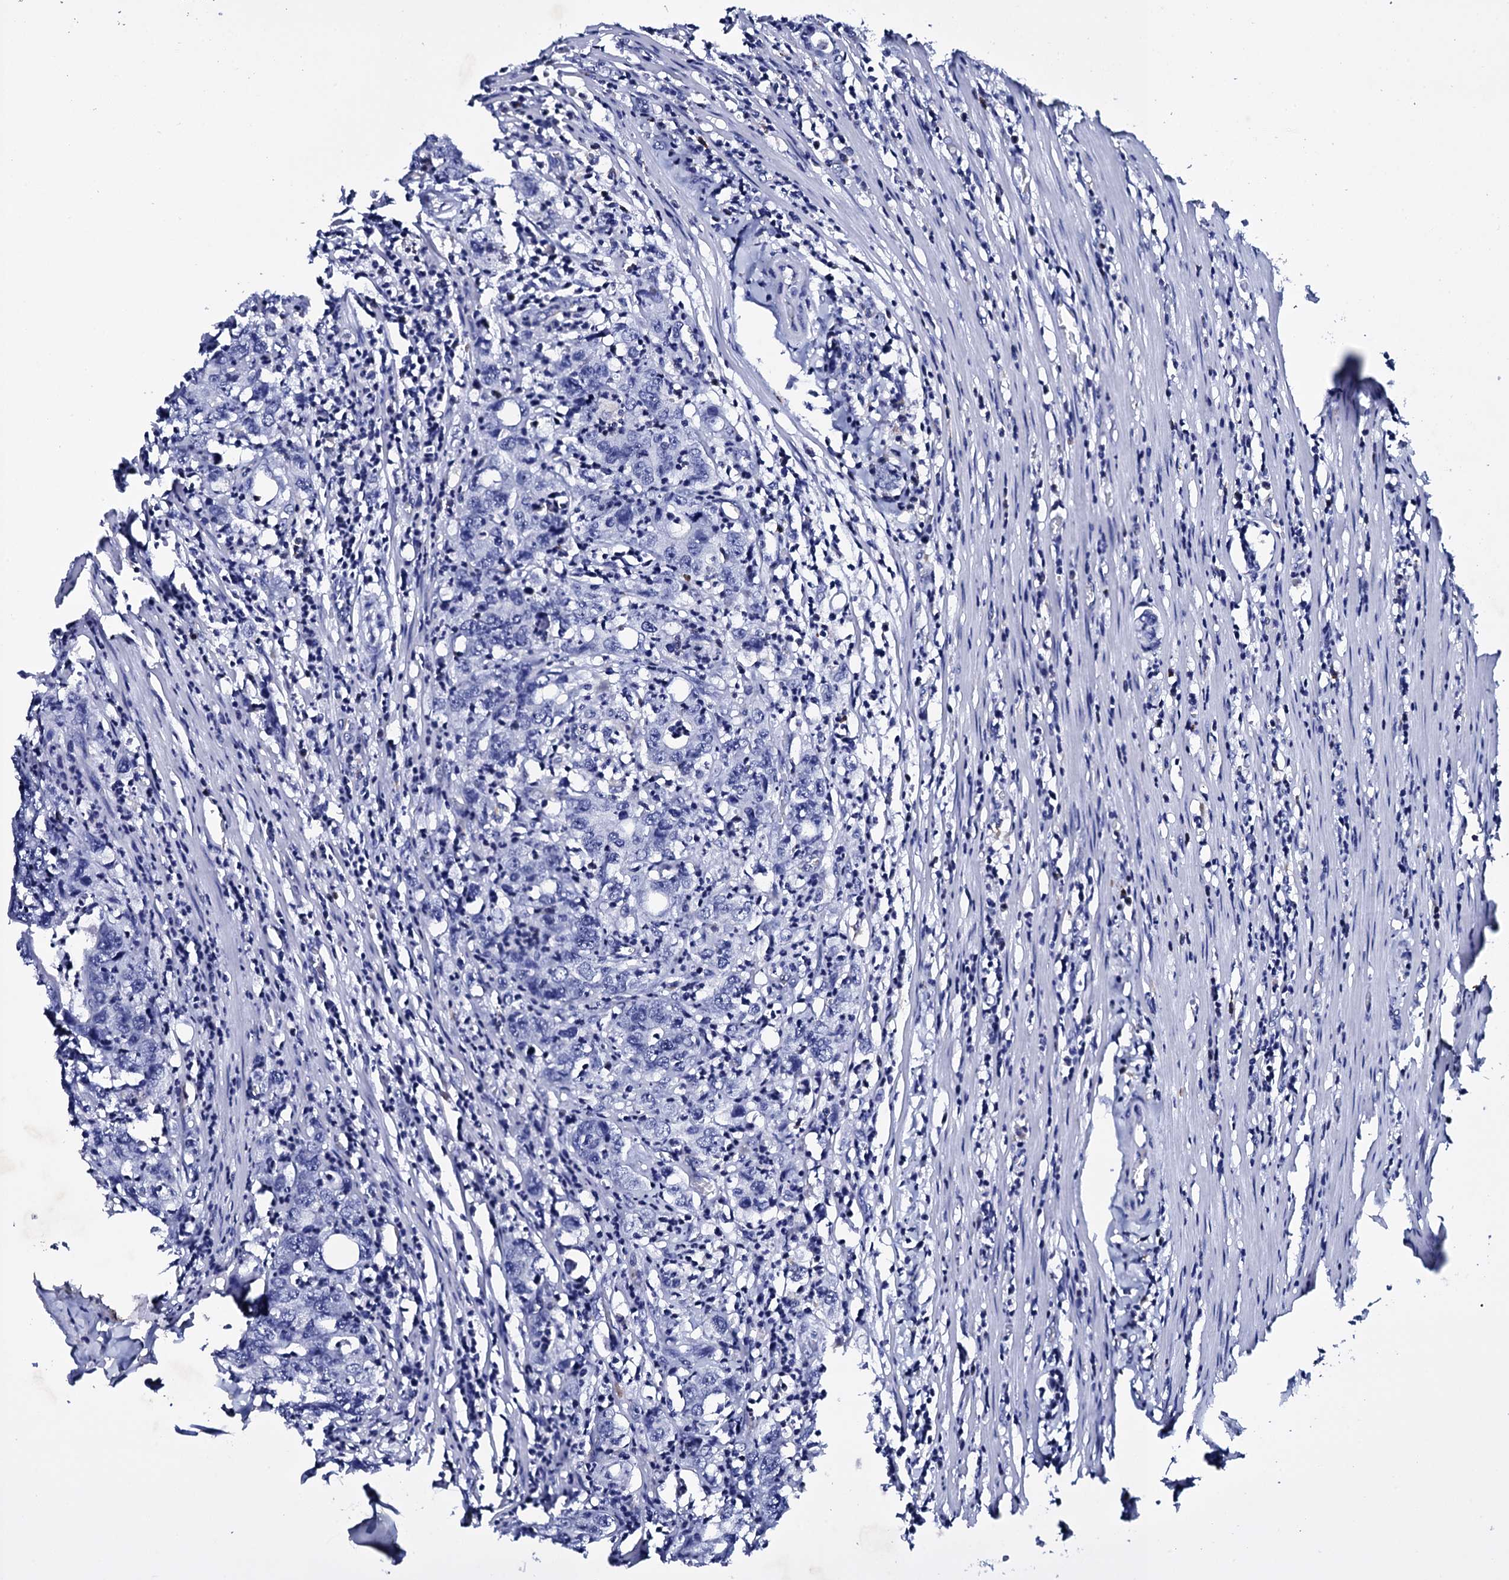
{"staining": {"intensity": "negative", "quantity": "none", "location": "none"}, "tissue": "colorectal cancer", "cell_type": "Tumor cells", "image_type": "cancer", "snomed": [{"axis": "morphology", "description": "Adenocarcinoma, NOS"}, {"axis": "topography", "description": "Colon"}], "caption": "Colorectal adenocarcinoma stained for a protein using immunohistochemistry displays no expression tumor cells.", "gene": "ITPRID2", "patient": {"sex": "female", "age": 75}}